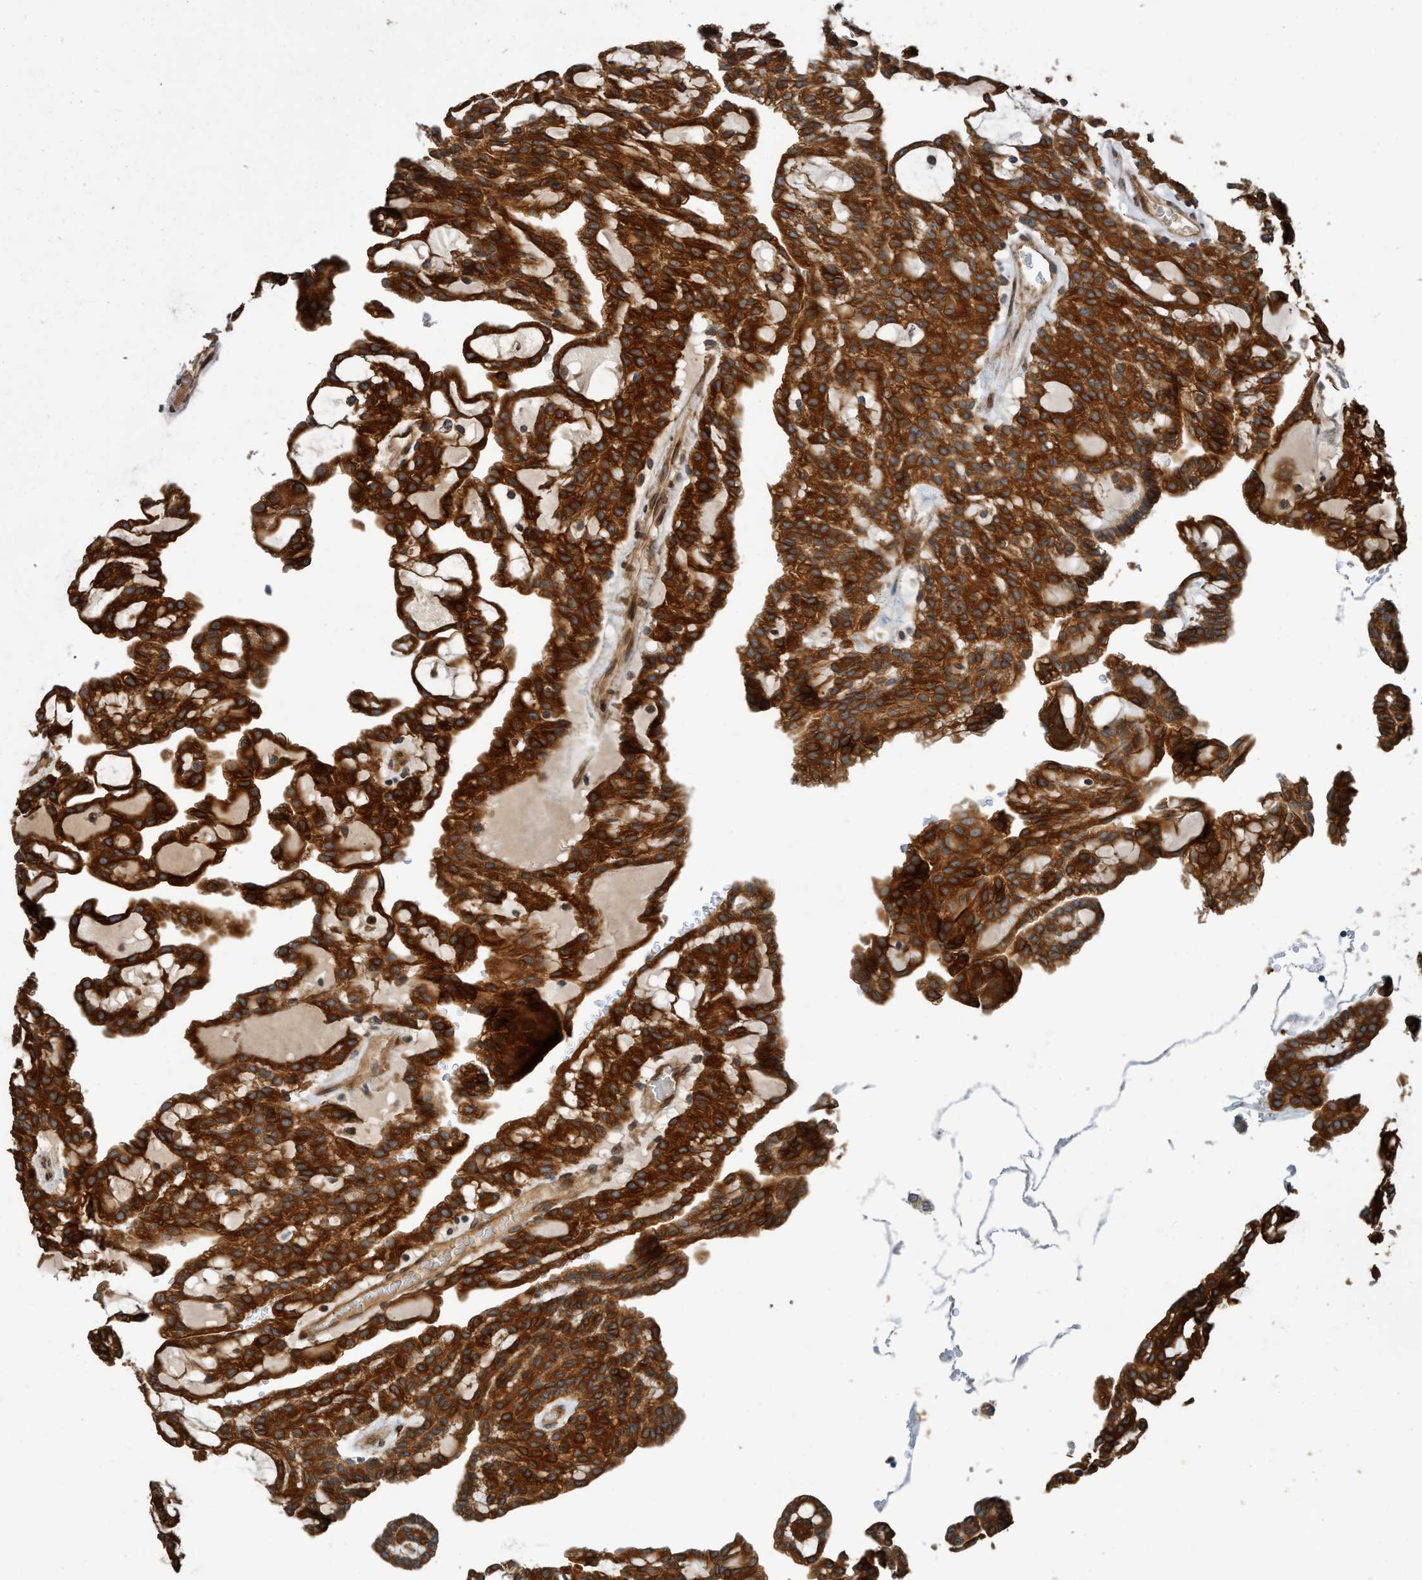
{"staining": {"intensity": "strong", "quantity": ">75%", "location": "cytoplasmic/membranous"}, "tissue": "renal cancer", "cell_type": "Tumor cells", "image_type": "cancer", "snomed": [{"axis": "morphology", "description": "Adenocarcinoma, NOS"}, {"axis": "topography", "description": "Kidney"}], "caption": "Immunohistochemical staining of renal cancer demonstrates high levels of strong cytoplasmic/membranous expression in approximately >75% of tumor cells.", "gene": "MACC1", "patient": {"sex": "male", "age": 63}}